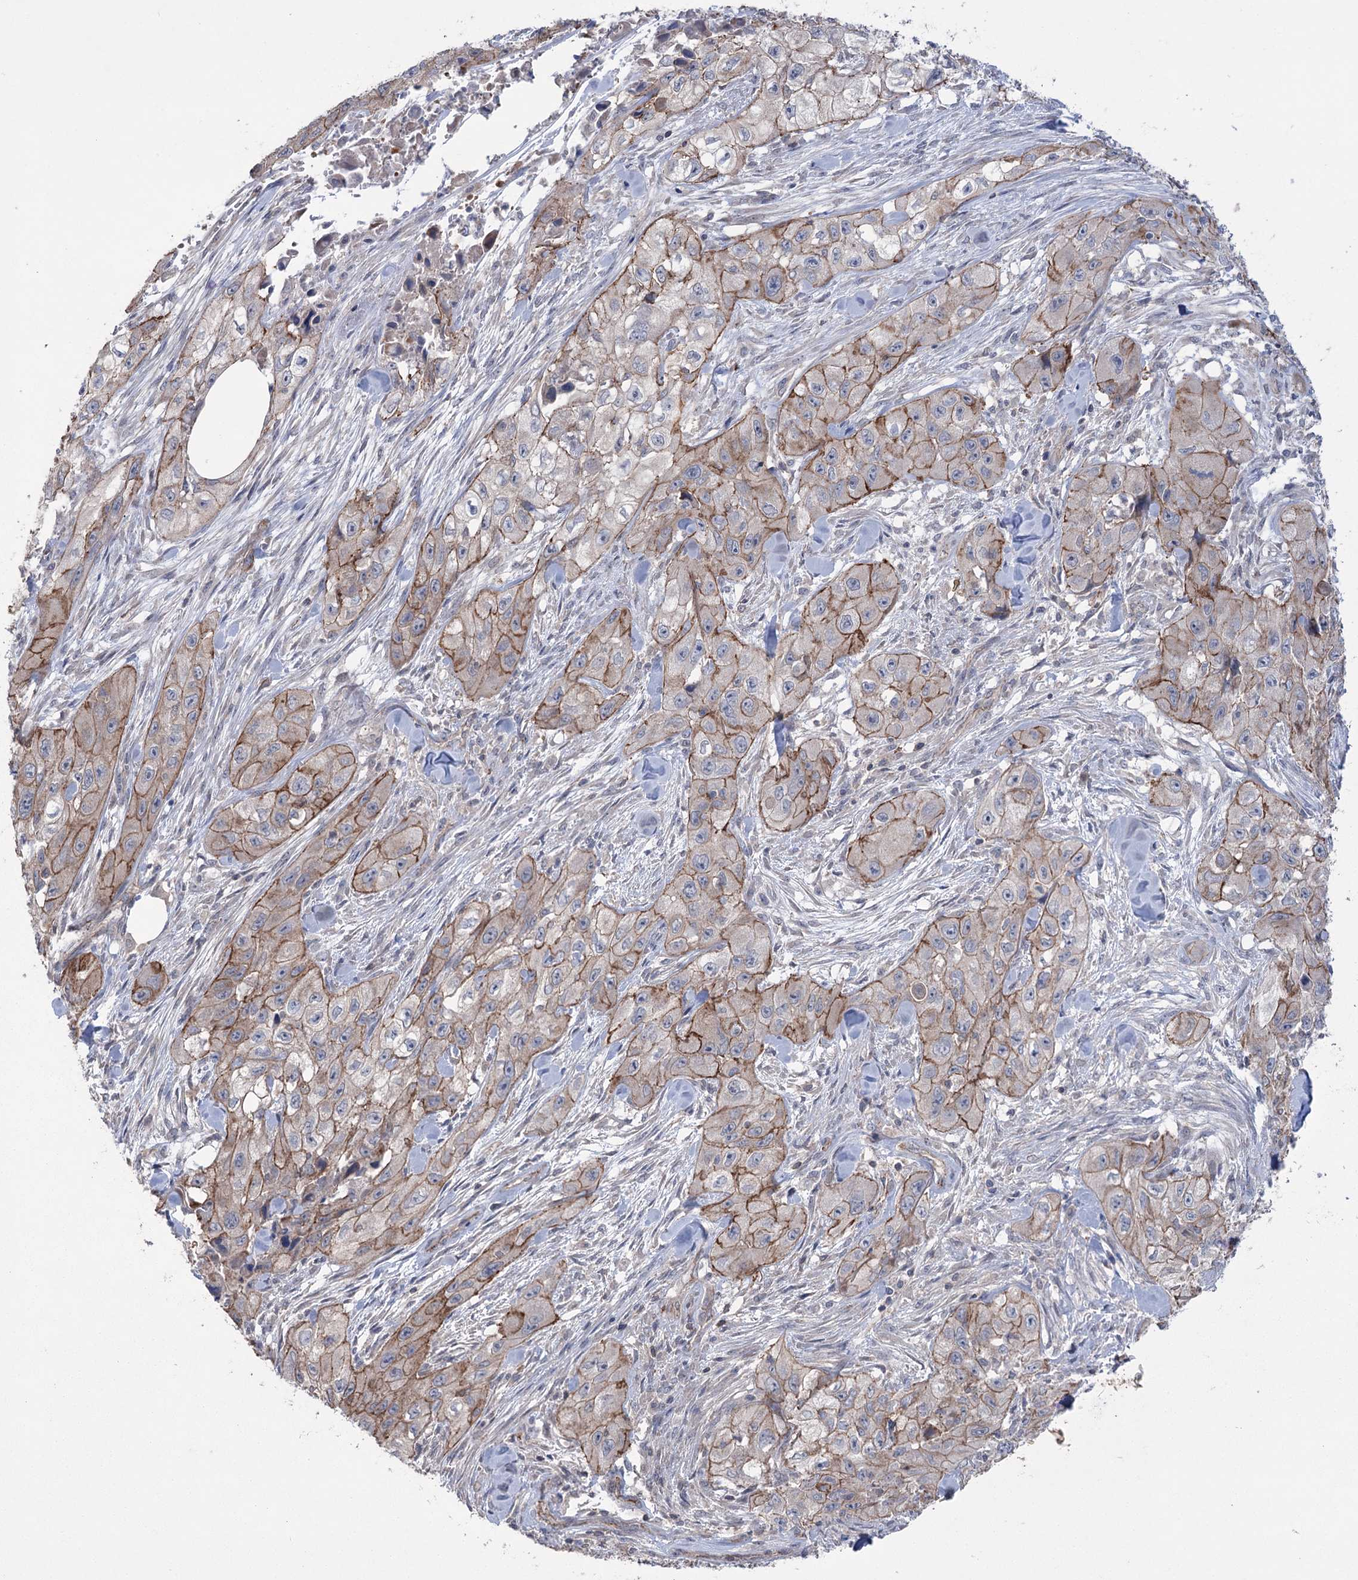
{"staining": {"intensity": "moderate", "quantity": ">75%", "location": "cytoplasmic/membranous"}, "tissue": "skin cancer", "cell_type": "Tumor cells", "image_type": "cancer", "snomed": [{"axis": "morphology", "description": "Squamous cell carcinoma, NOS"}, {"axis": "topography", "description": "Skin"}, {"axis": "topography", "description": "Subcutis"}], "caption": "IHC of skin cancer demonstrates medium levels of moderate cytoplasmic/membranous staining in approximately >75% of tumor cells.", "gene": "TRIM71", "patient": {"sex": "male", "age": 73}}